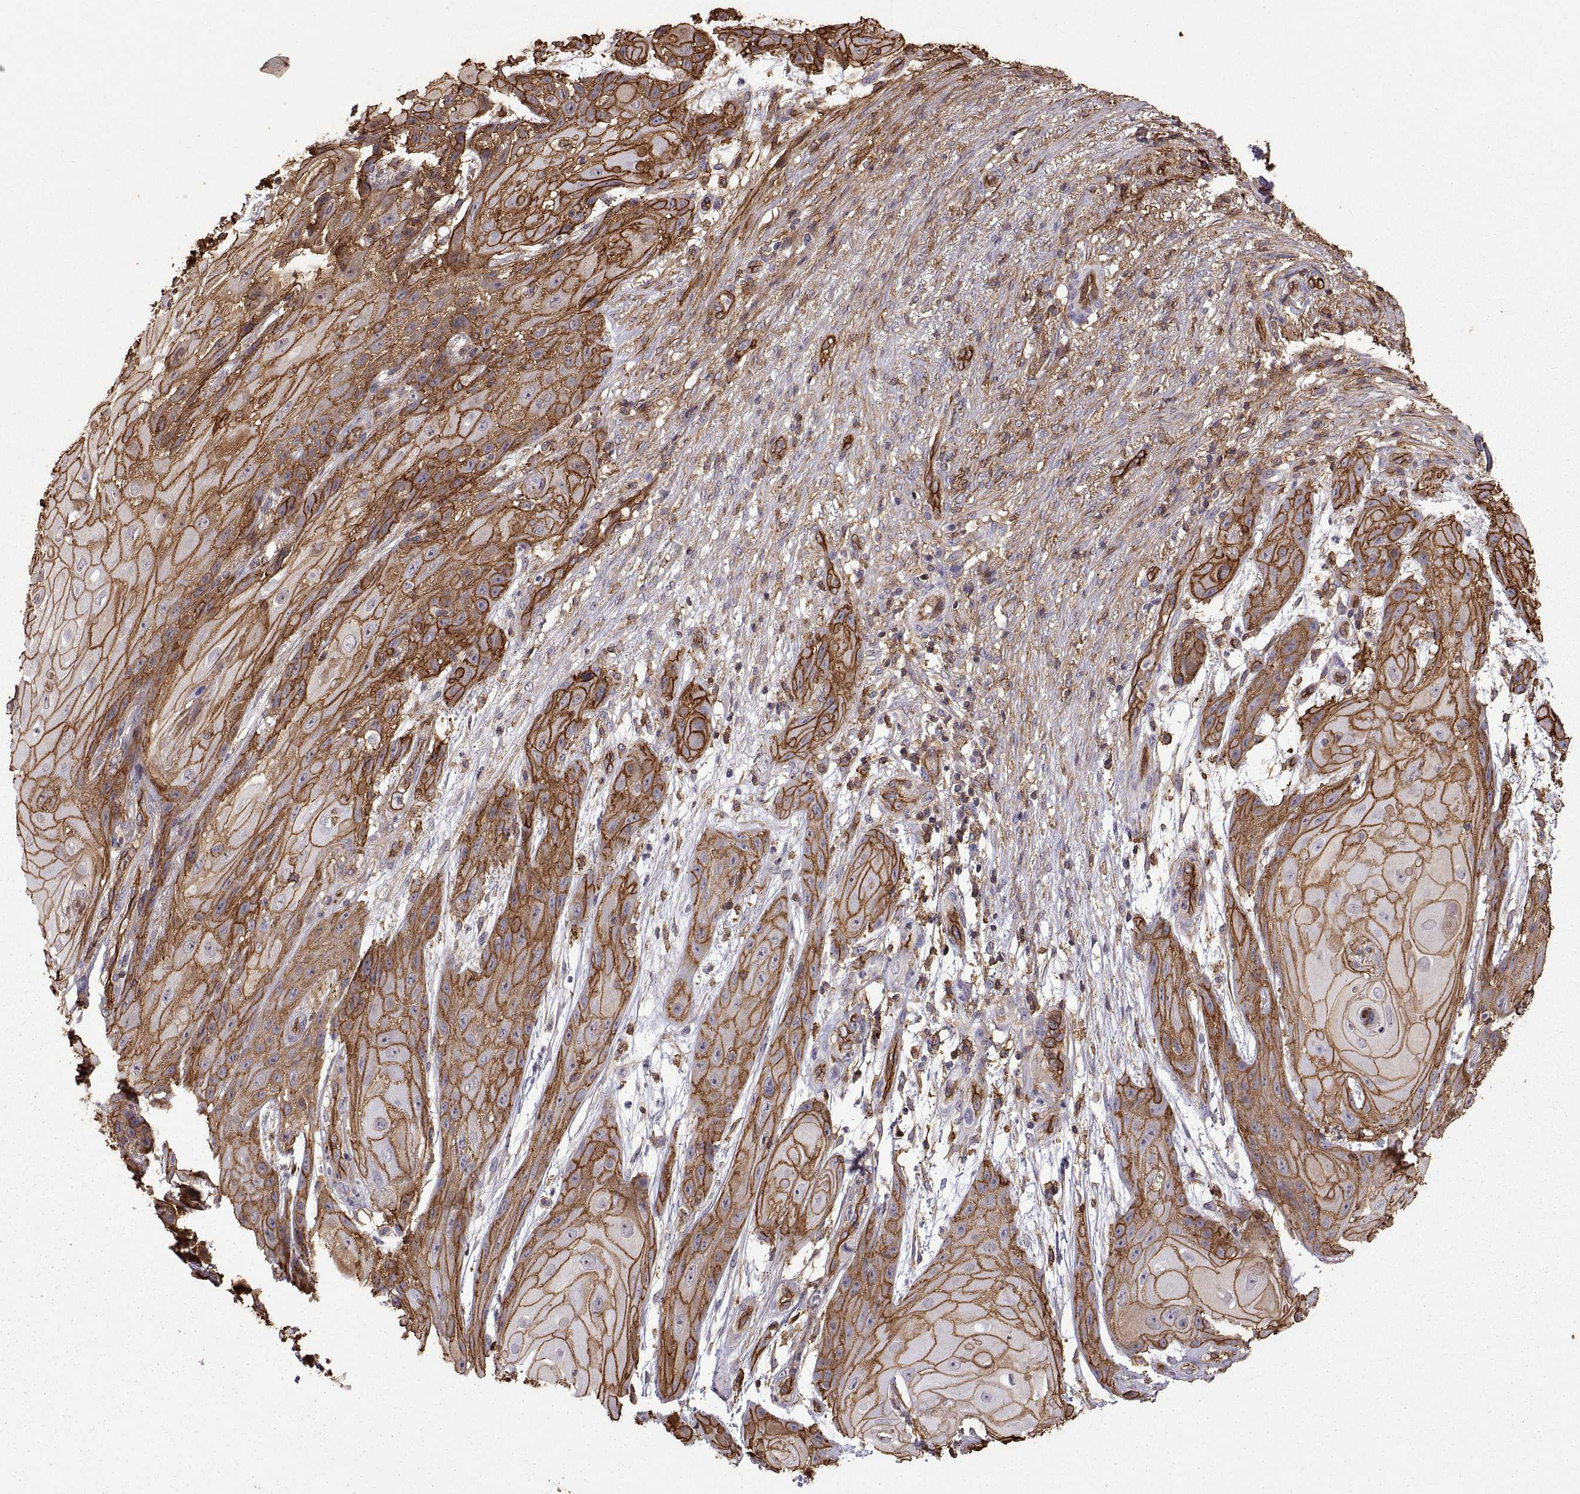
{"staining": {"intensity": "strong", "quantity": ">75%", "location": "cytoplasmic/membranous"}, "tissue": "skin cancer", "cell_type": "Tumor cells", "image_type": "cancer", "snomed": [{"axis": "morphology", "description": "Squamous cell carcinoma, NOS"}, {"axis": "topography", "description": "Skin"}], "caption": "Protein expression by immunohistochemistry (IHC) shows strong cytoplasmic/membranous expression in about >75% of tumor cells in skin squamous cell carcinoma.", "gene": "S100A10", "patient": {"sex": "male", "age": 62}}